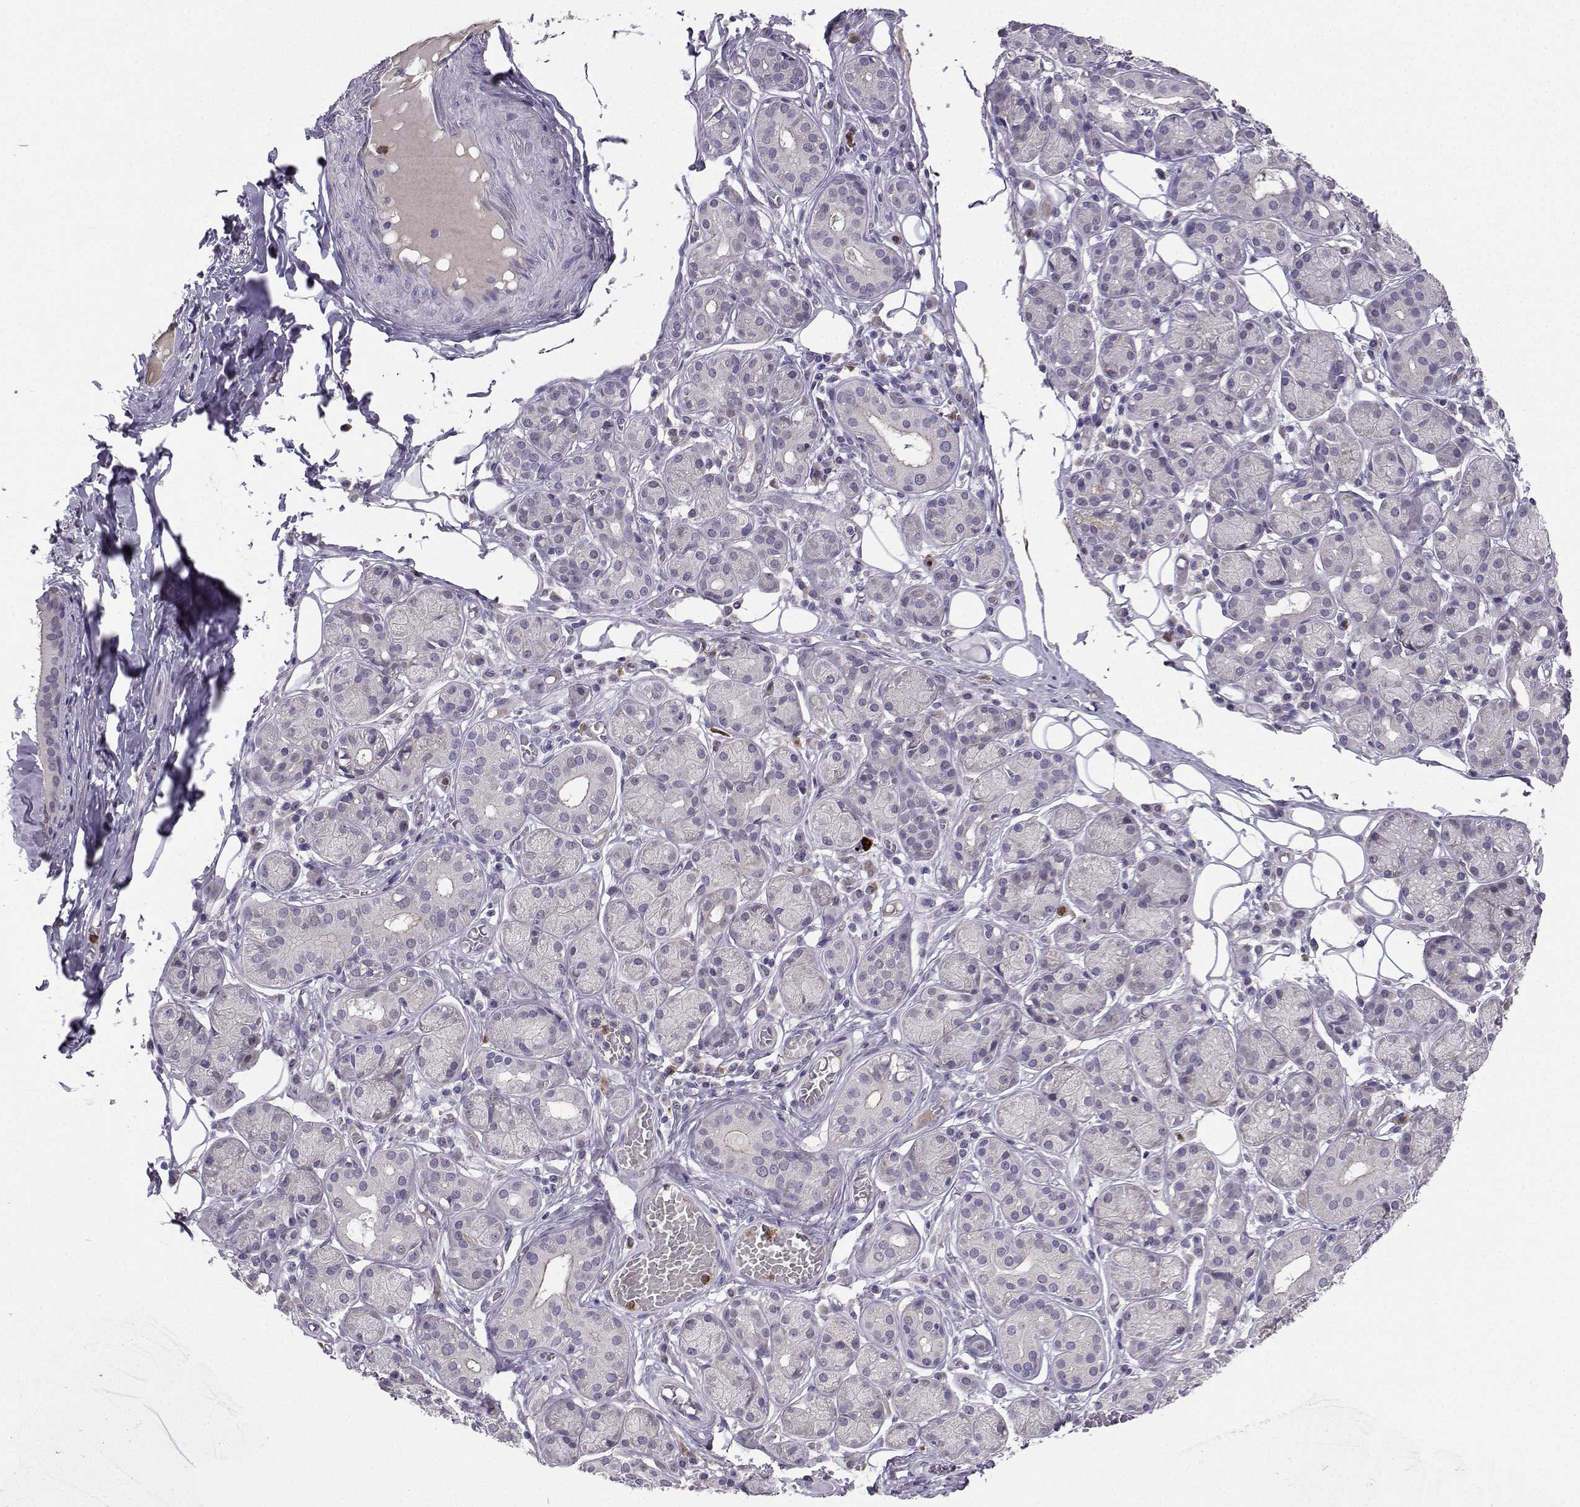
{"staining": {"intensity": "negative", "quantity": "none", "location": "none"}, "tissue": "salivary gland", "cell_type": "Glandular cells", "image_type": "normal", "snomed": [{"axis": "morphology", "description": "Normal tissue, NOS"}, {"axis": "topography", "description": "Salivary gland"}, {"axis": "topography", "description": "Peripheral nerve tissue"}], "caption": "IHC of normal human salivary gland shows no expression in glandular cells.", "gene": "CALY", "patient": {"sex": "male", "age": 71}}